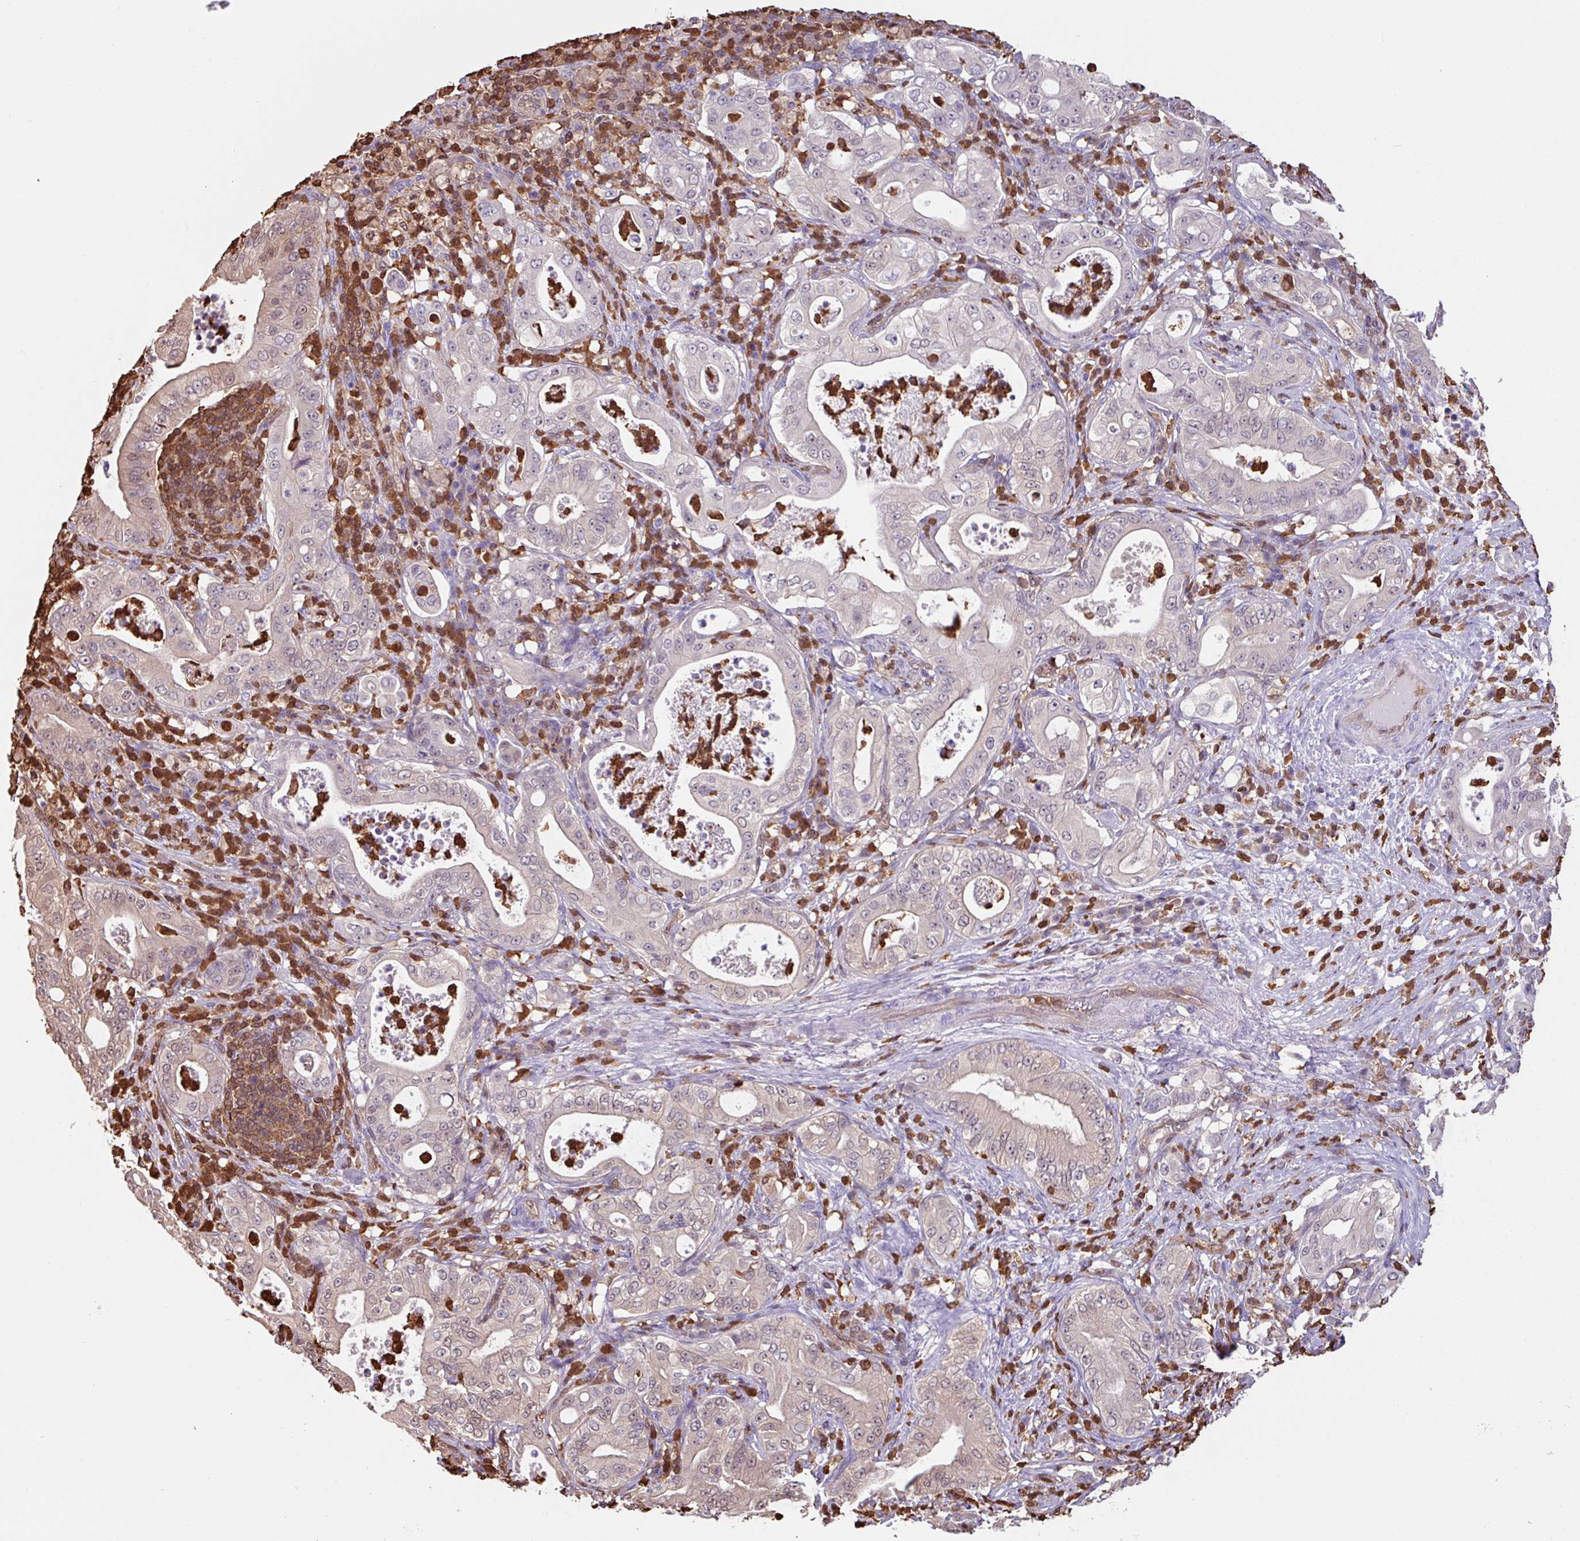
{"staining": {"intensity": "weak", "quantity": "<25%", "location": "cytoplasmic/membranous,nuclear"}, "tissue": "pancreatic cancer", "cell_type": "Tumor cells", "image_type": "cancer", "snomed": [{"axis": "morphology", "description": "Adenocarcinoma, NOS"}, {"axis": "topography", "description": "Pancreas"}], "caption": "Tumor cells are negative for brown protein staining in pancreatic cancer (adenocarcinoma).", "gene": "ARHGDIB", "patient": {"sex": "male", "age": 71}}